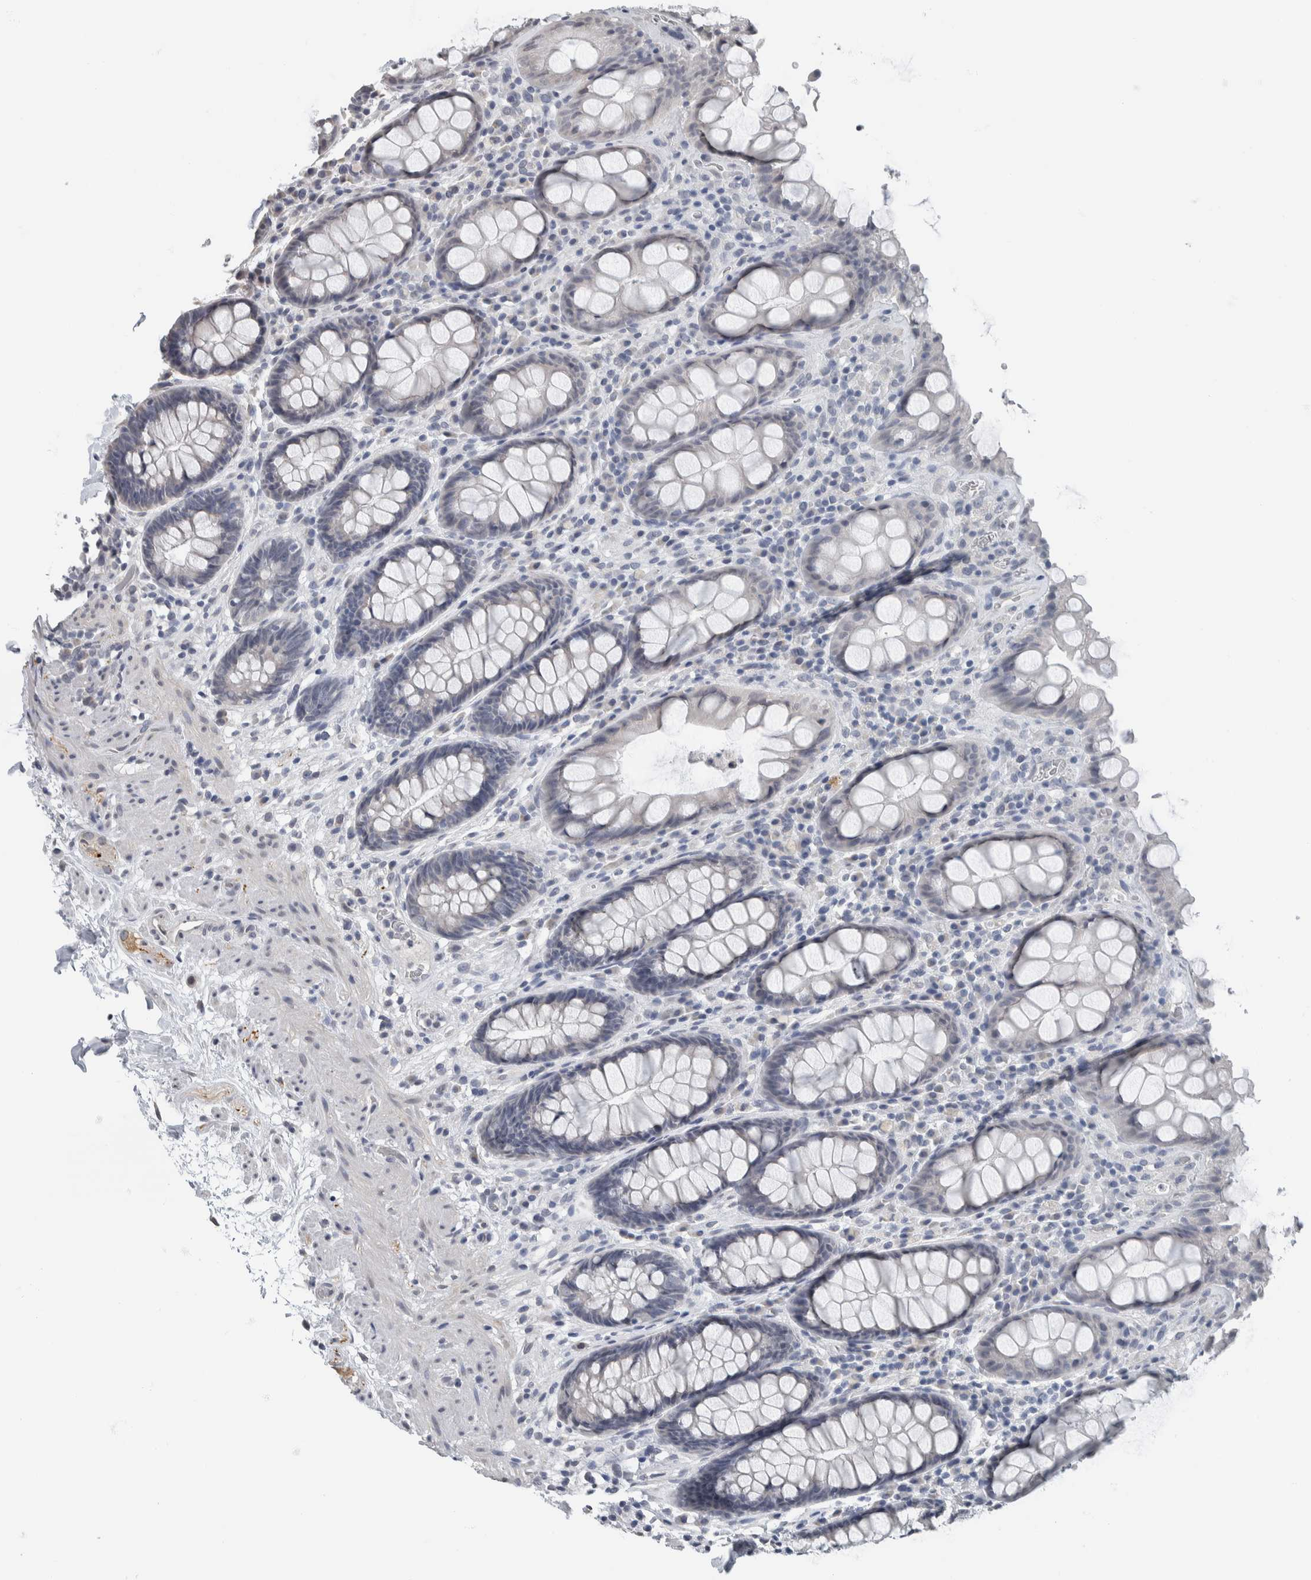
{"staining": {"intensity": "negative", "quantity": "none", "location": "none"}, "tissue": "rectum", "cell_type": "Glandular cells", "image_type": "normal", "snomed": [{"axis": "morphology", "description": "Normal tissue, NOS"}, {"axis": "topography", "description": "Rectum"}], "caption": "A high-resolution photomicrograph shows immunohistochemistry staining of unremarkable rectum, which displays no significant expression in glandular cells.", "gene": "NEFM", "patient": {"sex": "male", "age": 64}}